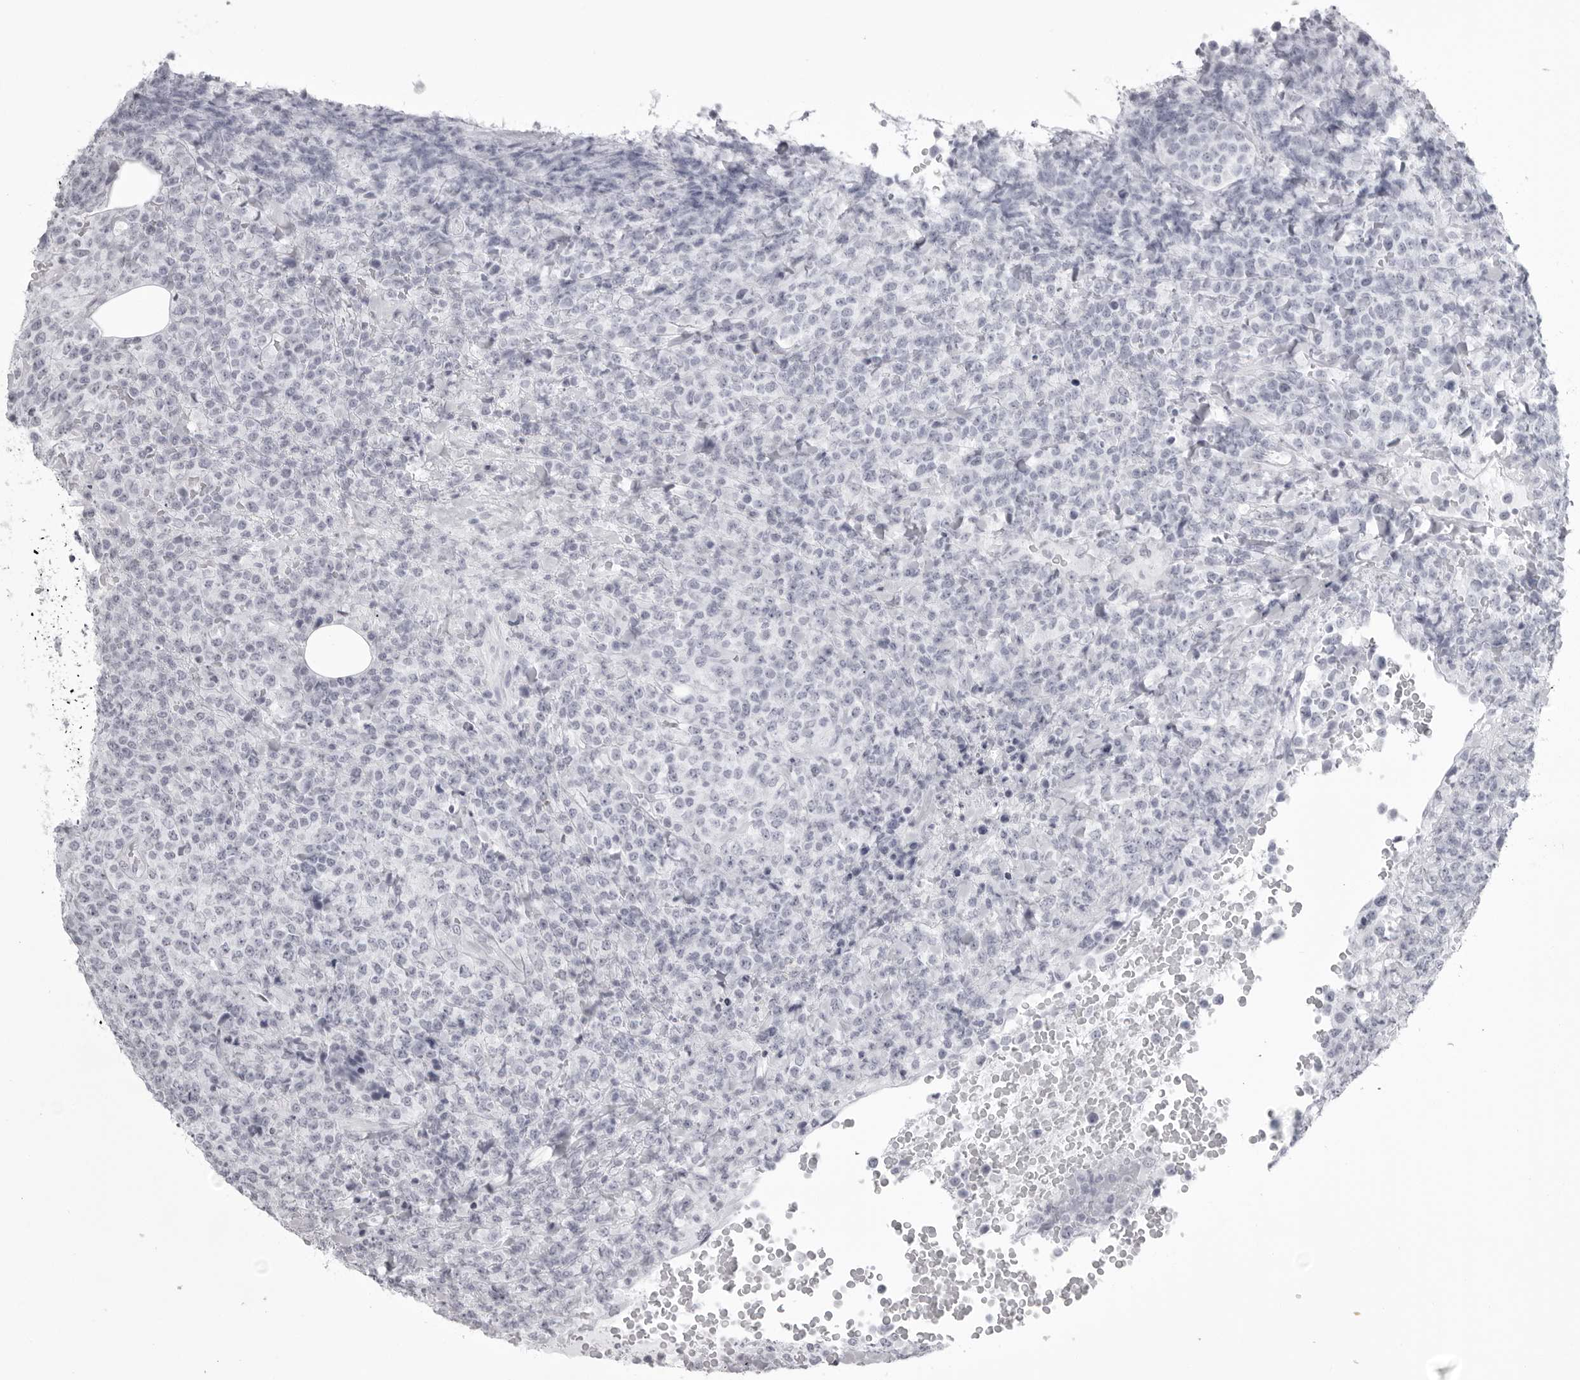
{"staining": {"intensity": "negative", "quantity": "none", "location": "none"}, "tissue": "lymphoma", "cell_type": "Tumor cells", "image_type": "cancer", "snomed": [{"axis": "morphology", "description": "Malignant lymphoma, non-Hodgkin's type, High grade"}, {"axis": "topography", "description": "Lymph node"}], "caption": "This is a photomicrograph of immunohistochemistry staining of lymphoma, which shows no positivity in tumor cells.", "gene": "UROD", "patient": {"sex": "male", "age": 13}}